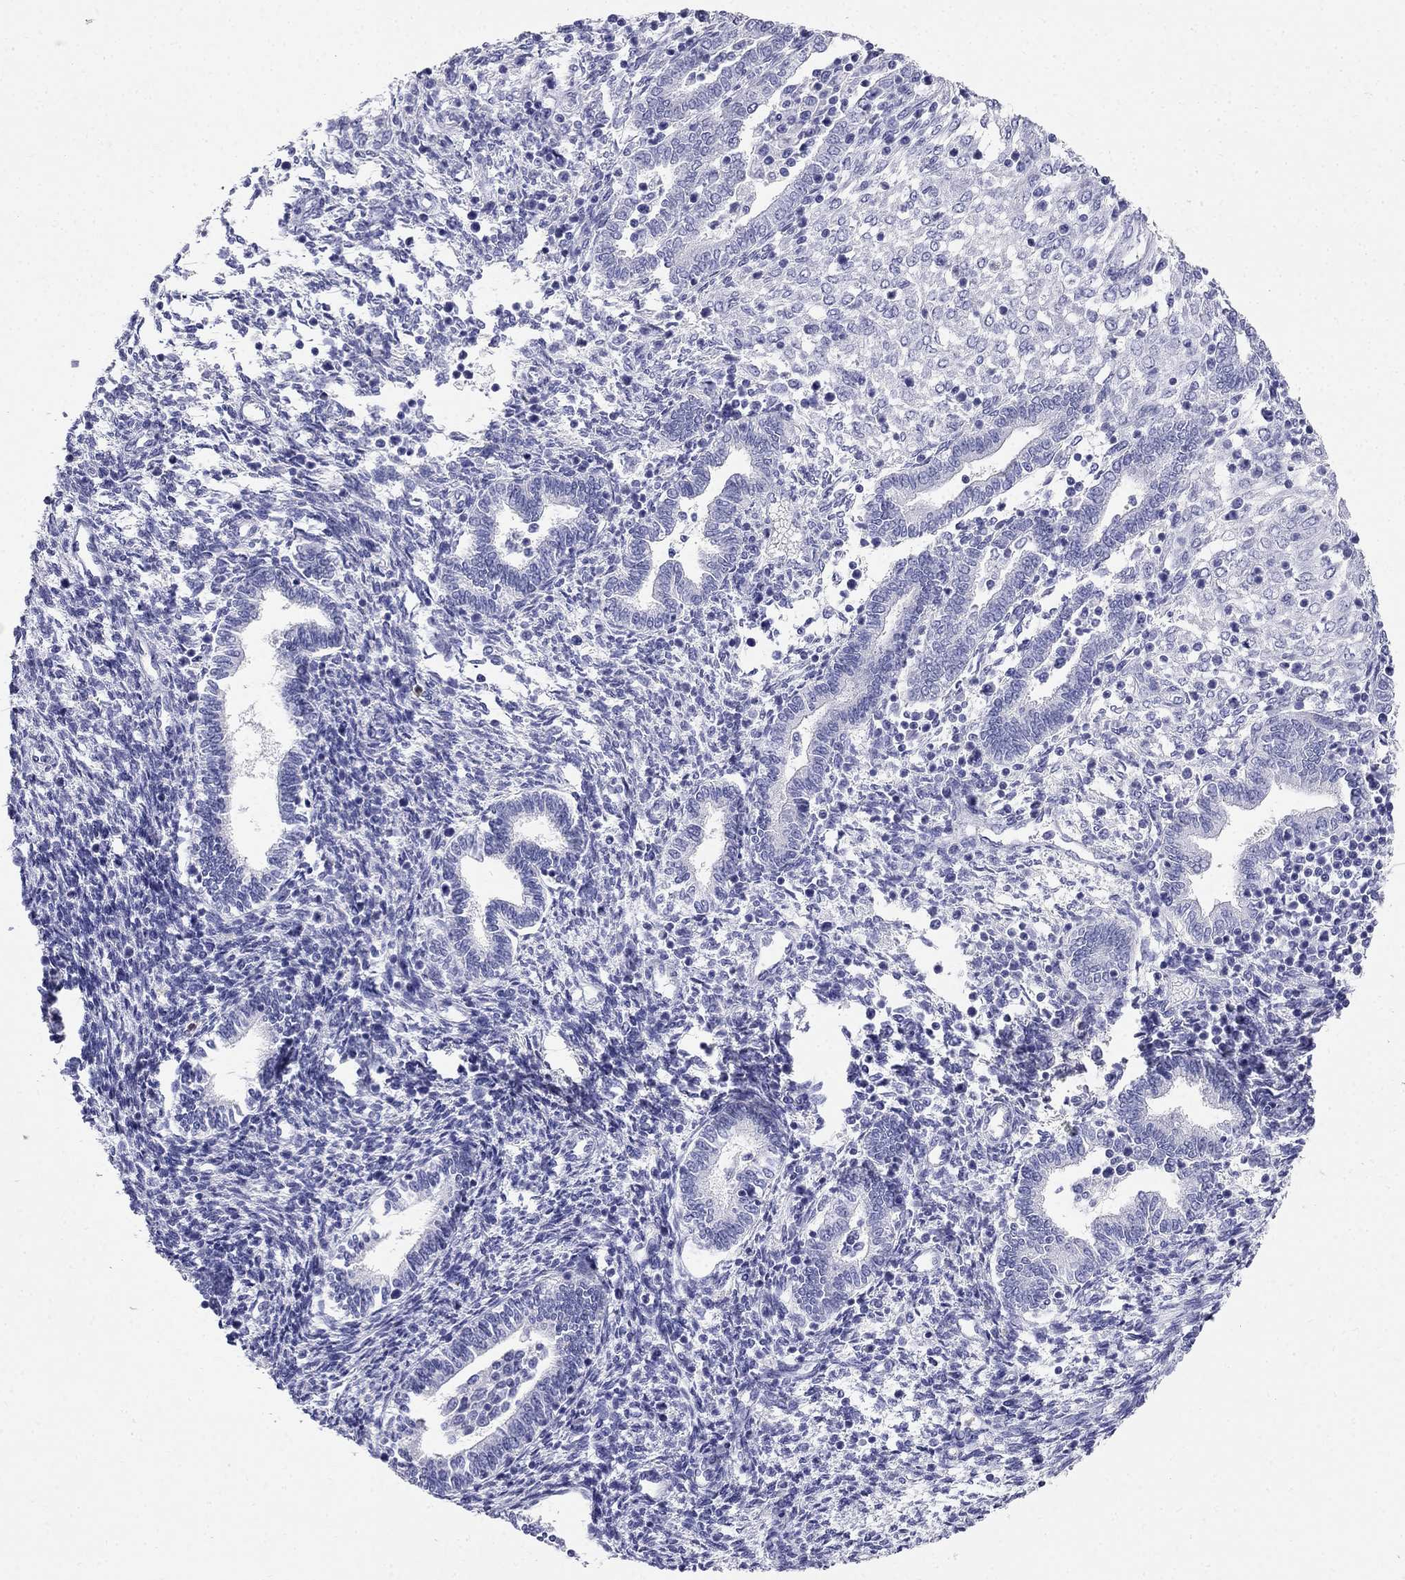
{"staining": {"intensity": "negative", "quantity": "none", "location": "none"}, "tissue": "endometrium", "cell_type": "Cells in endometrial stroma", "image_type": "normal", "snomed": [{"axis": "morphology", "description": "Normal tissue, NOS"}, {"axis": "topography", "description": "Endometrium"}], "caption": "A high-resolution micrograph shows immunohistochemistry staining of benign endometrium, which displays no significant expression in cells in endometrial stroma.", "gene": "PPP1R36", "patient": {"sex": "female", "age": 42}}